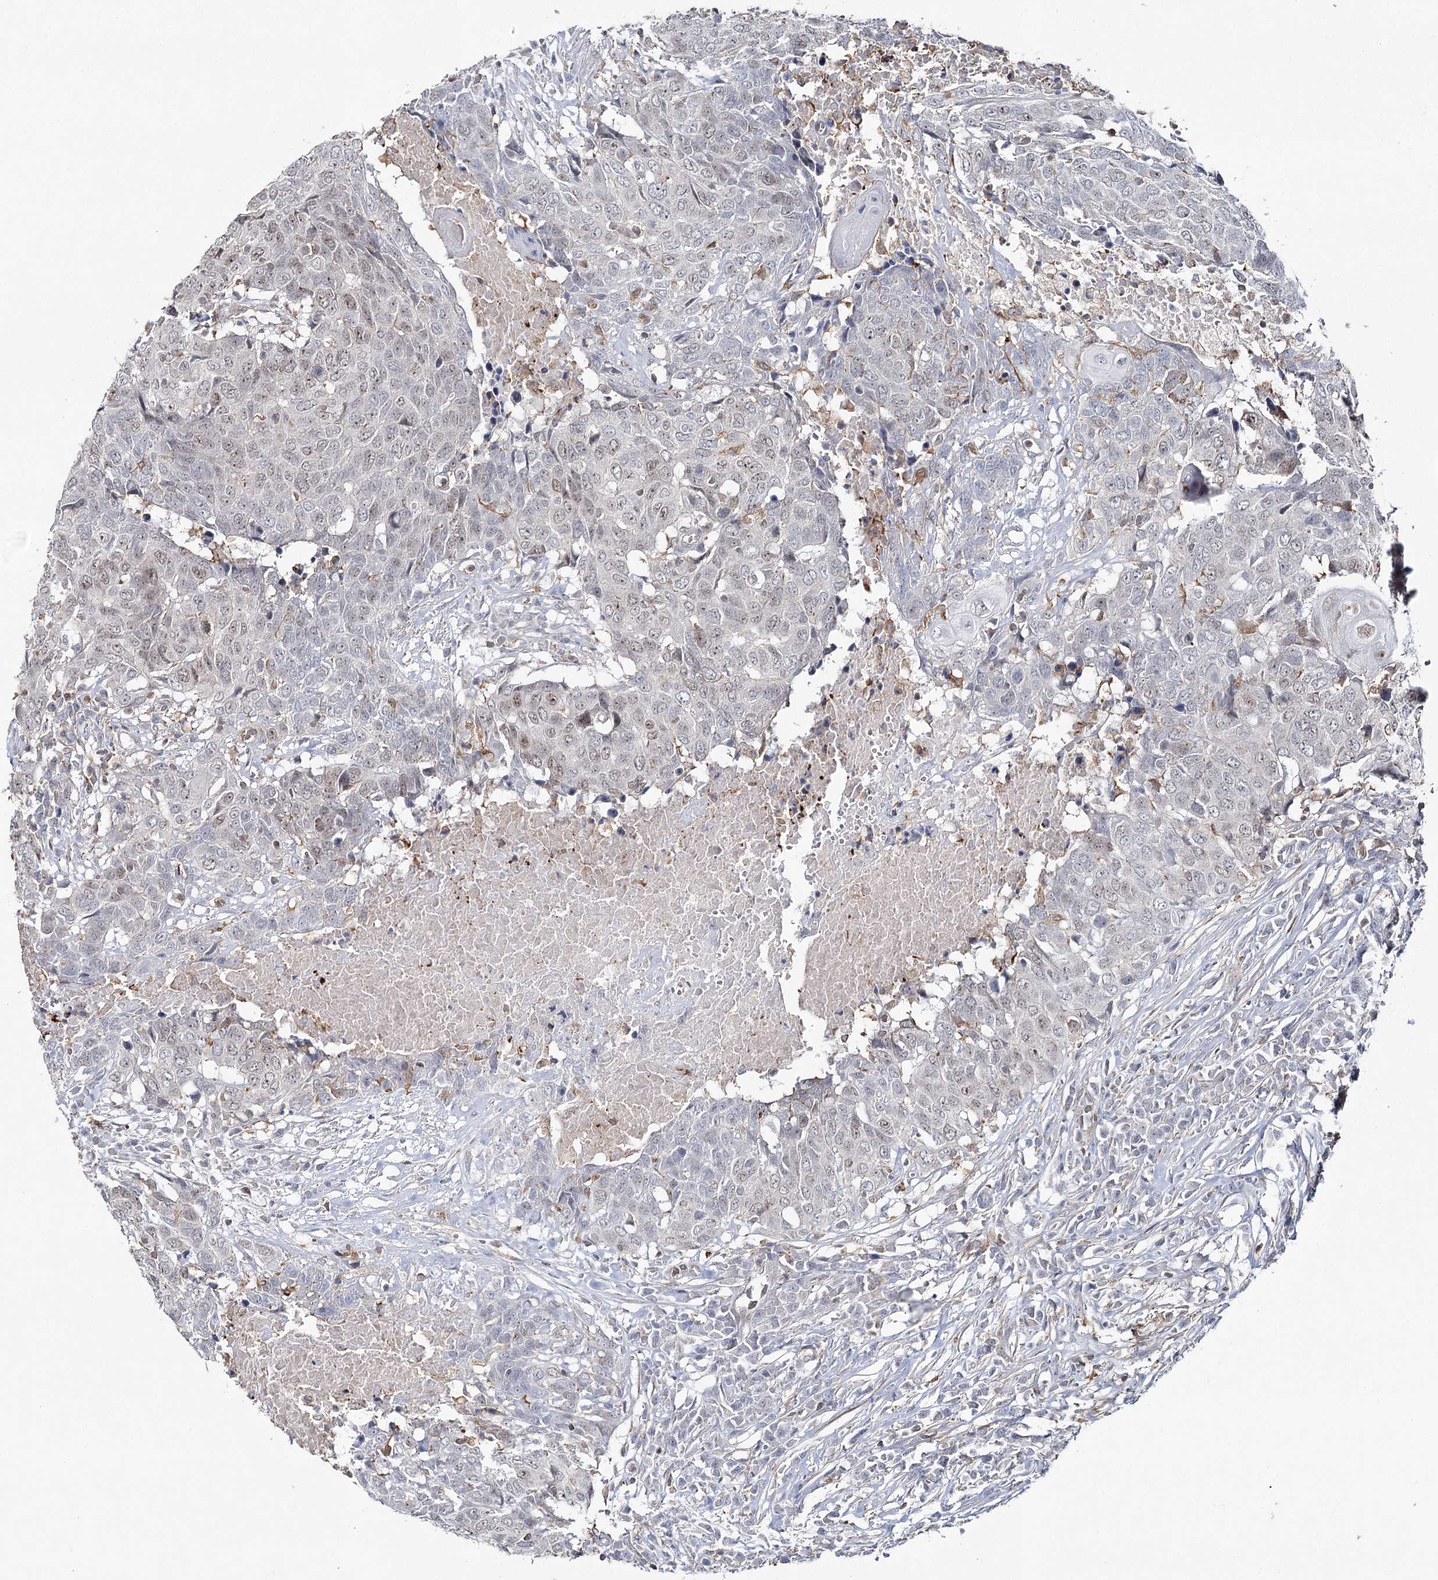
{"staining": {"intensity": "weak", "quantity": "<25%", "location": "nuclear"}, "tissue": "head and neck cancer", "cell_type": "Tumor cells", "image_type": "cancer", "snomed": [{"axis": "morphology", "description": "Squamous cell carcinoma, NOS"}, {"axis": "topography", "description": "Head-Neck"}], "caption": "A photomicrograph of human head and neck cancer (squamous cell carcinoma) is negative for staining in tumor cells.", "gene": "ZC3H8", "patient": {"sex": "male", "age": 66}}